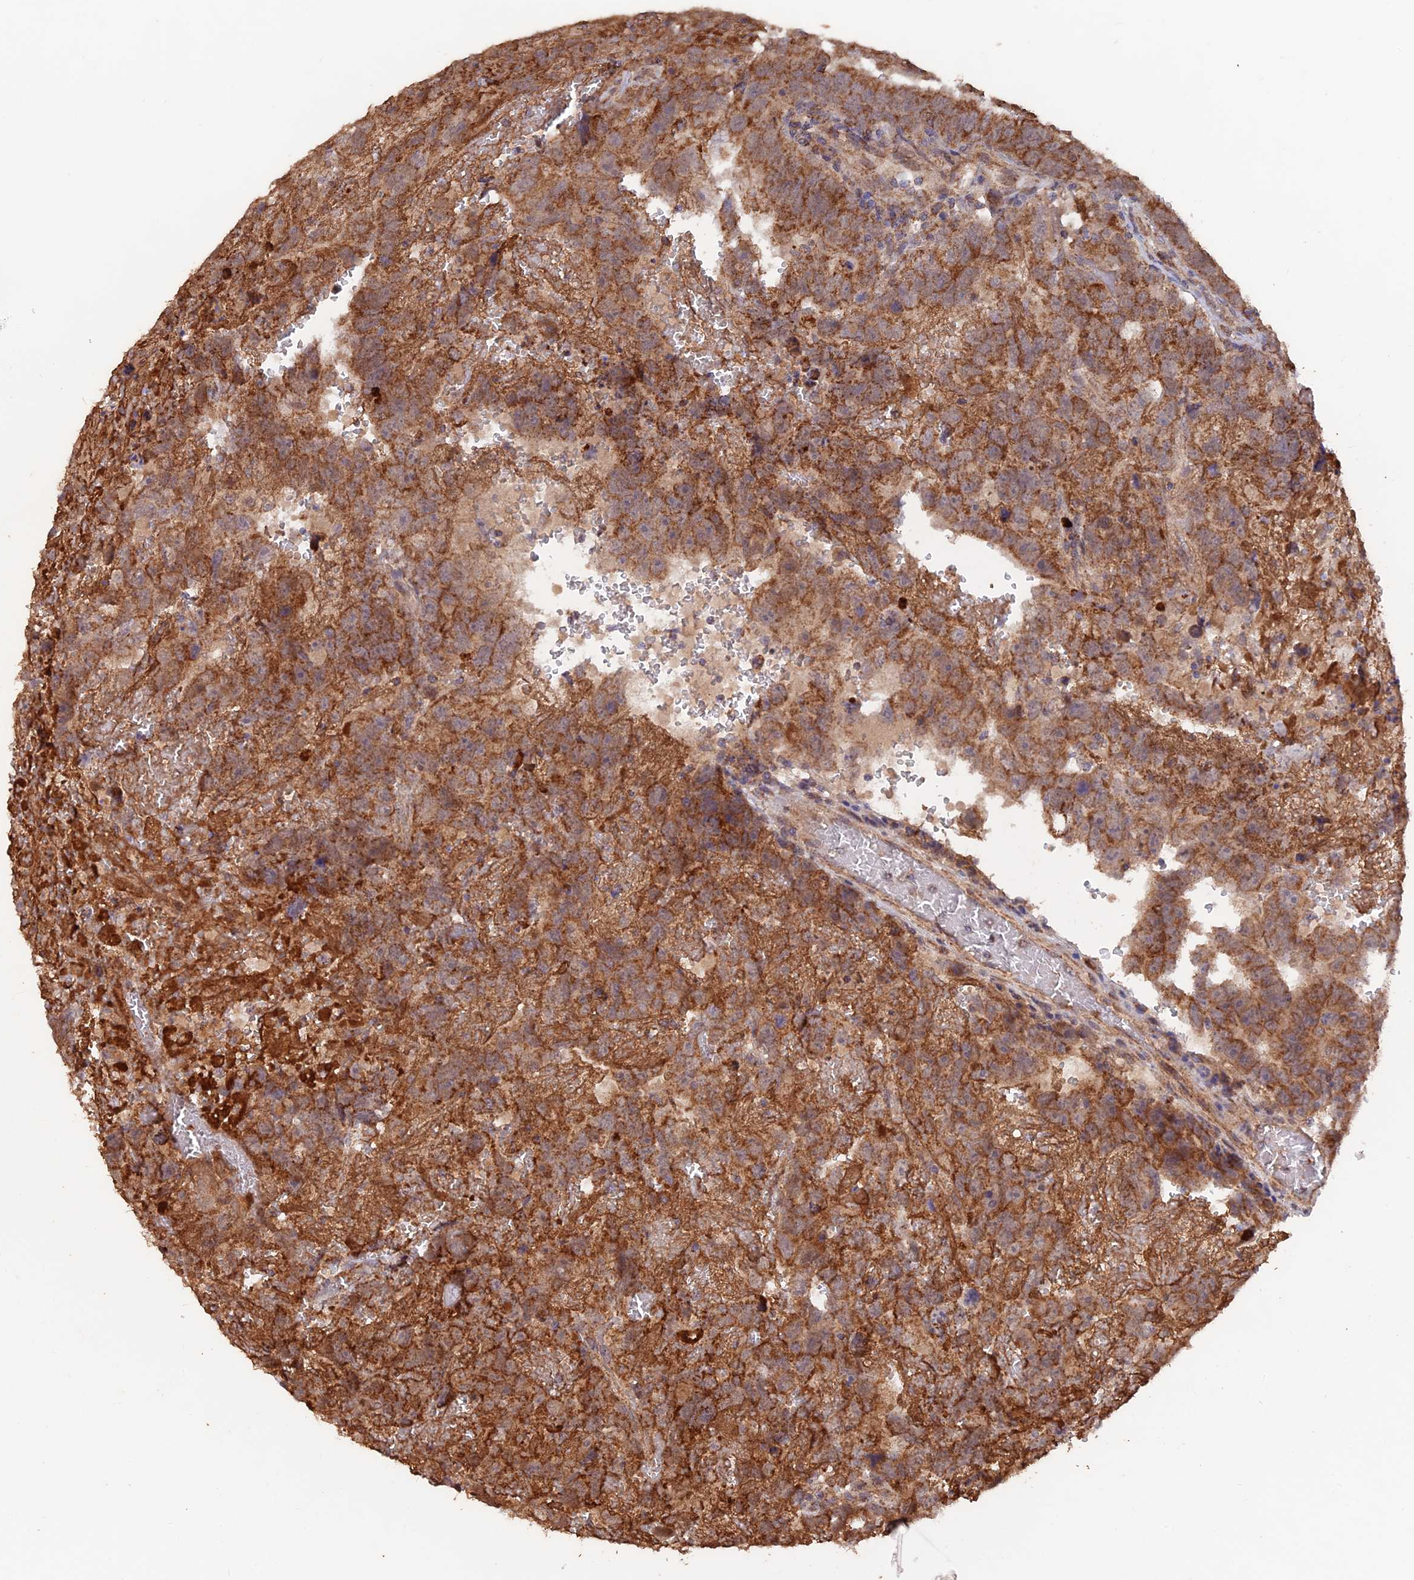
{"staining": {"intensity": "moderate", "quantity": ">75%", "location": "cytoplasmic/membranous"}, "tissue": "testis cancer", "cell_type": "Tumor cells", "image_type": "cancer", "snomed": [{"axis": "morphology", "description": "Carcinoma, Embryonal, NOS"}, {"axis": "topography", "description": "Testis"}], "caption": "Protein staining shows moderate cytoplasmic/membranous staining in about >75% of tumor cells in embryonal carcinoma (testis).", "gene": "IFT22", "patient": {"sex": "male", "age": 45}}